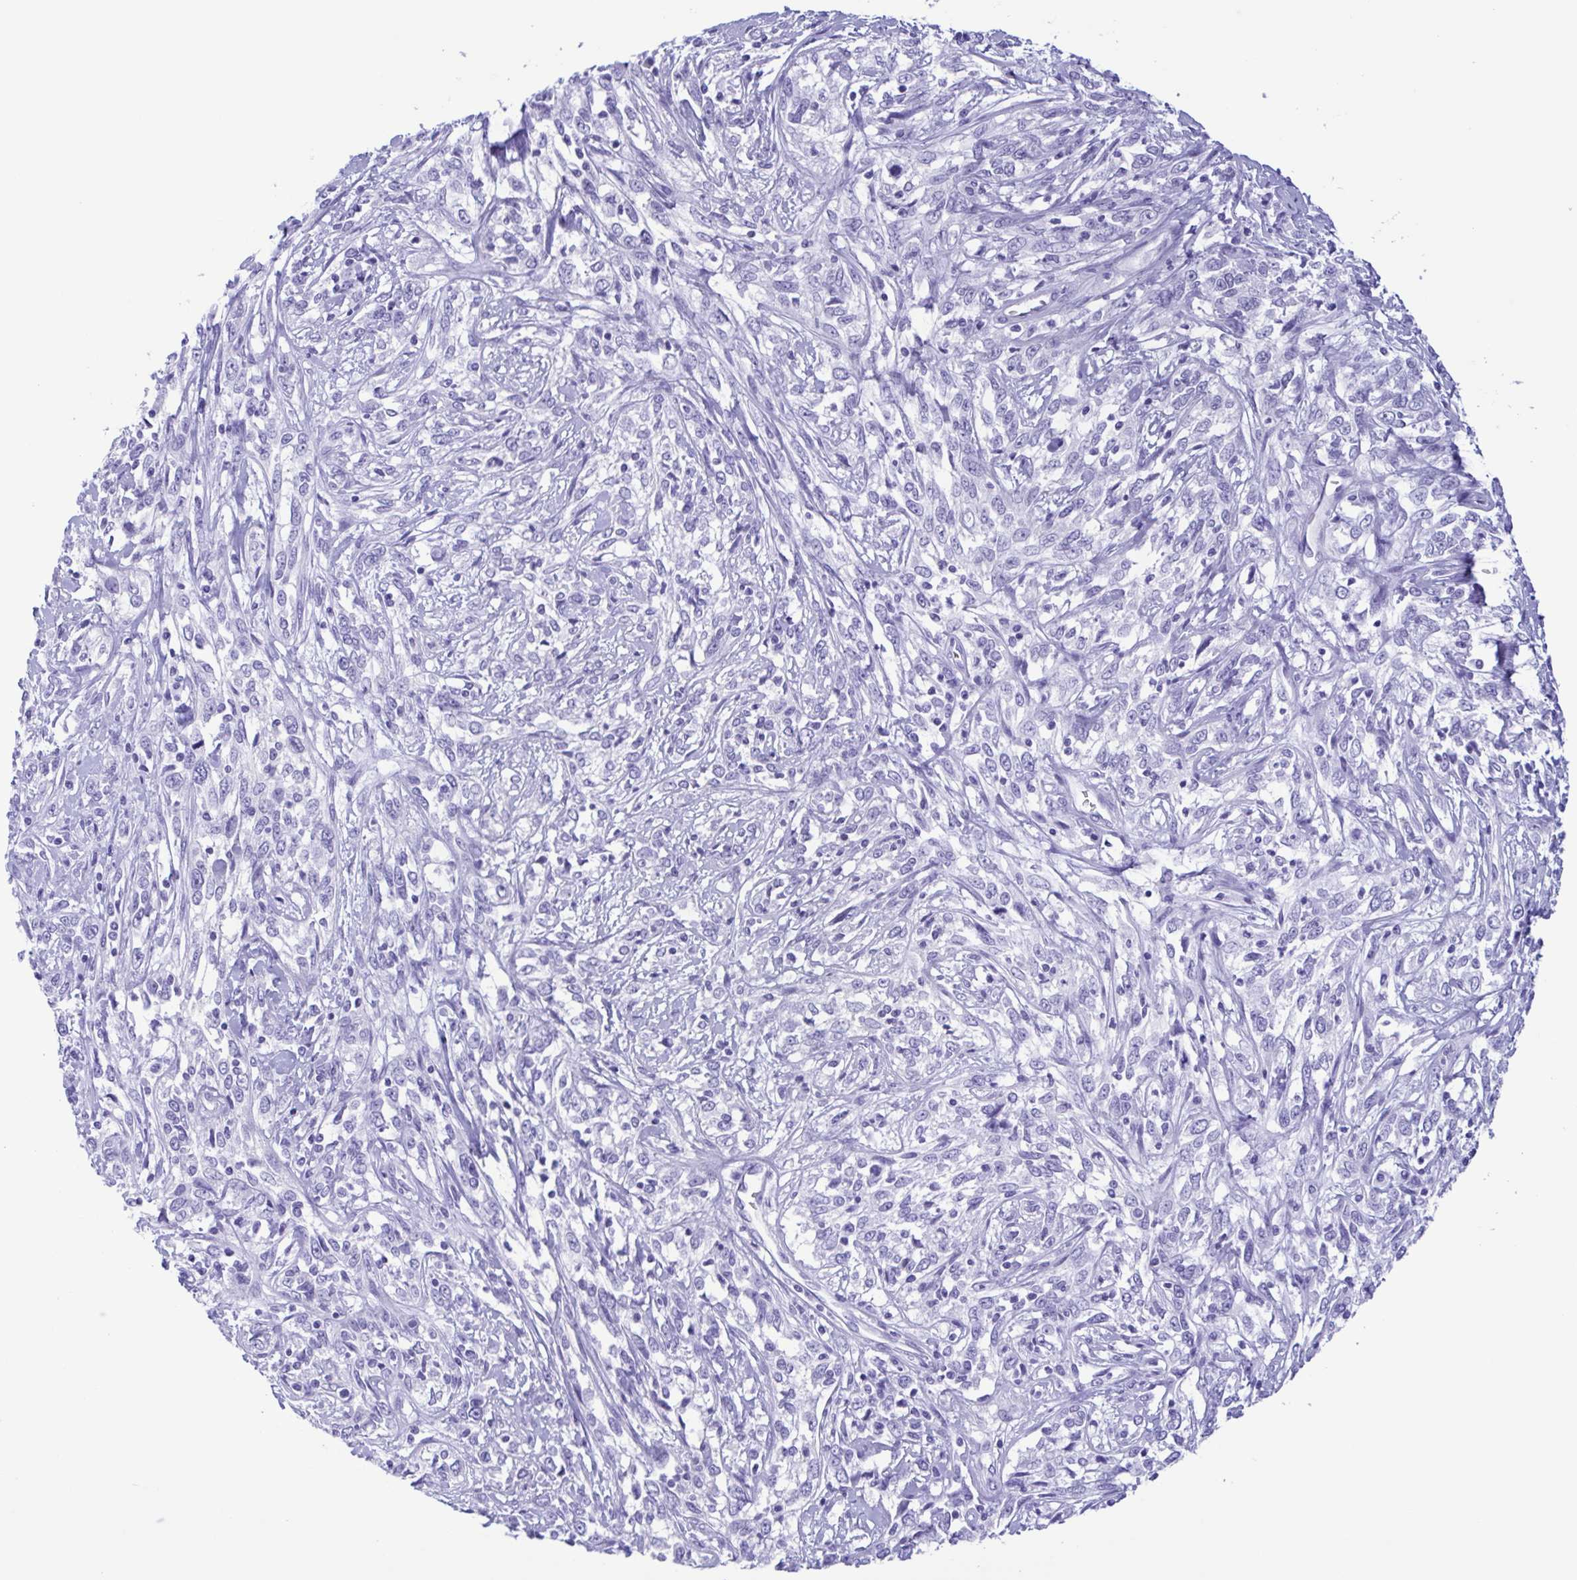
{"staining": {"intensity": "negative", "quantity": "none", "location": "none"}, "tissue": "cervical cancer", "cell_type": "Tumor cells", "image_type": "cancer", "snomed": [{"axis": "morphology", "description": "Adenocarcinoma, NOS"}, {"axis": "topography", "description": "Cervix"}], "caption": "Human adenocarcinoma (cervical) stained for a protein using immunohistochemistry exhibits no positivity in tumor cells.", "gene": "TSPY2", "patient": {"sex": "female", "age": 40}}